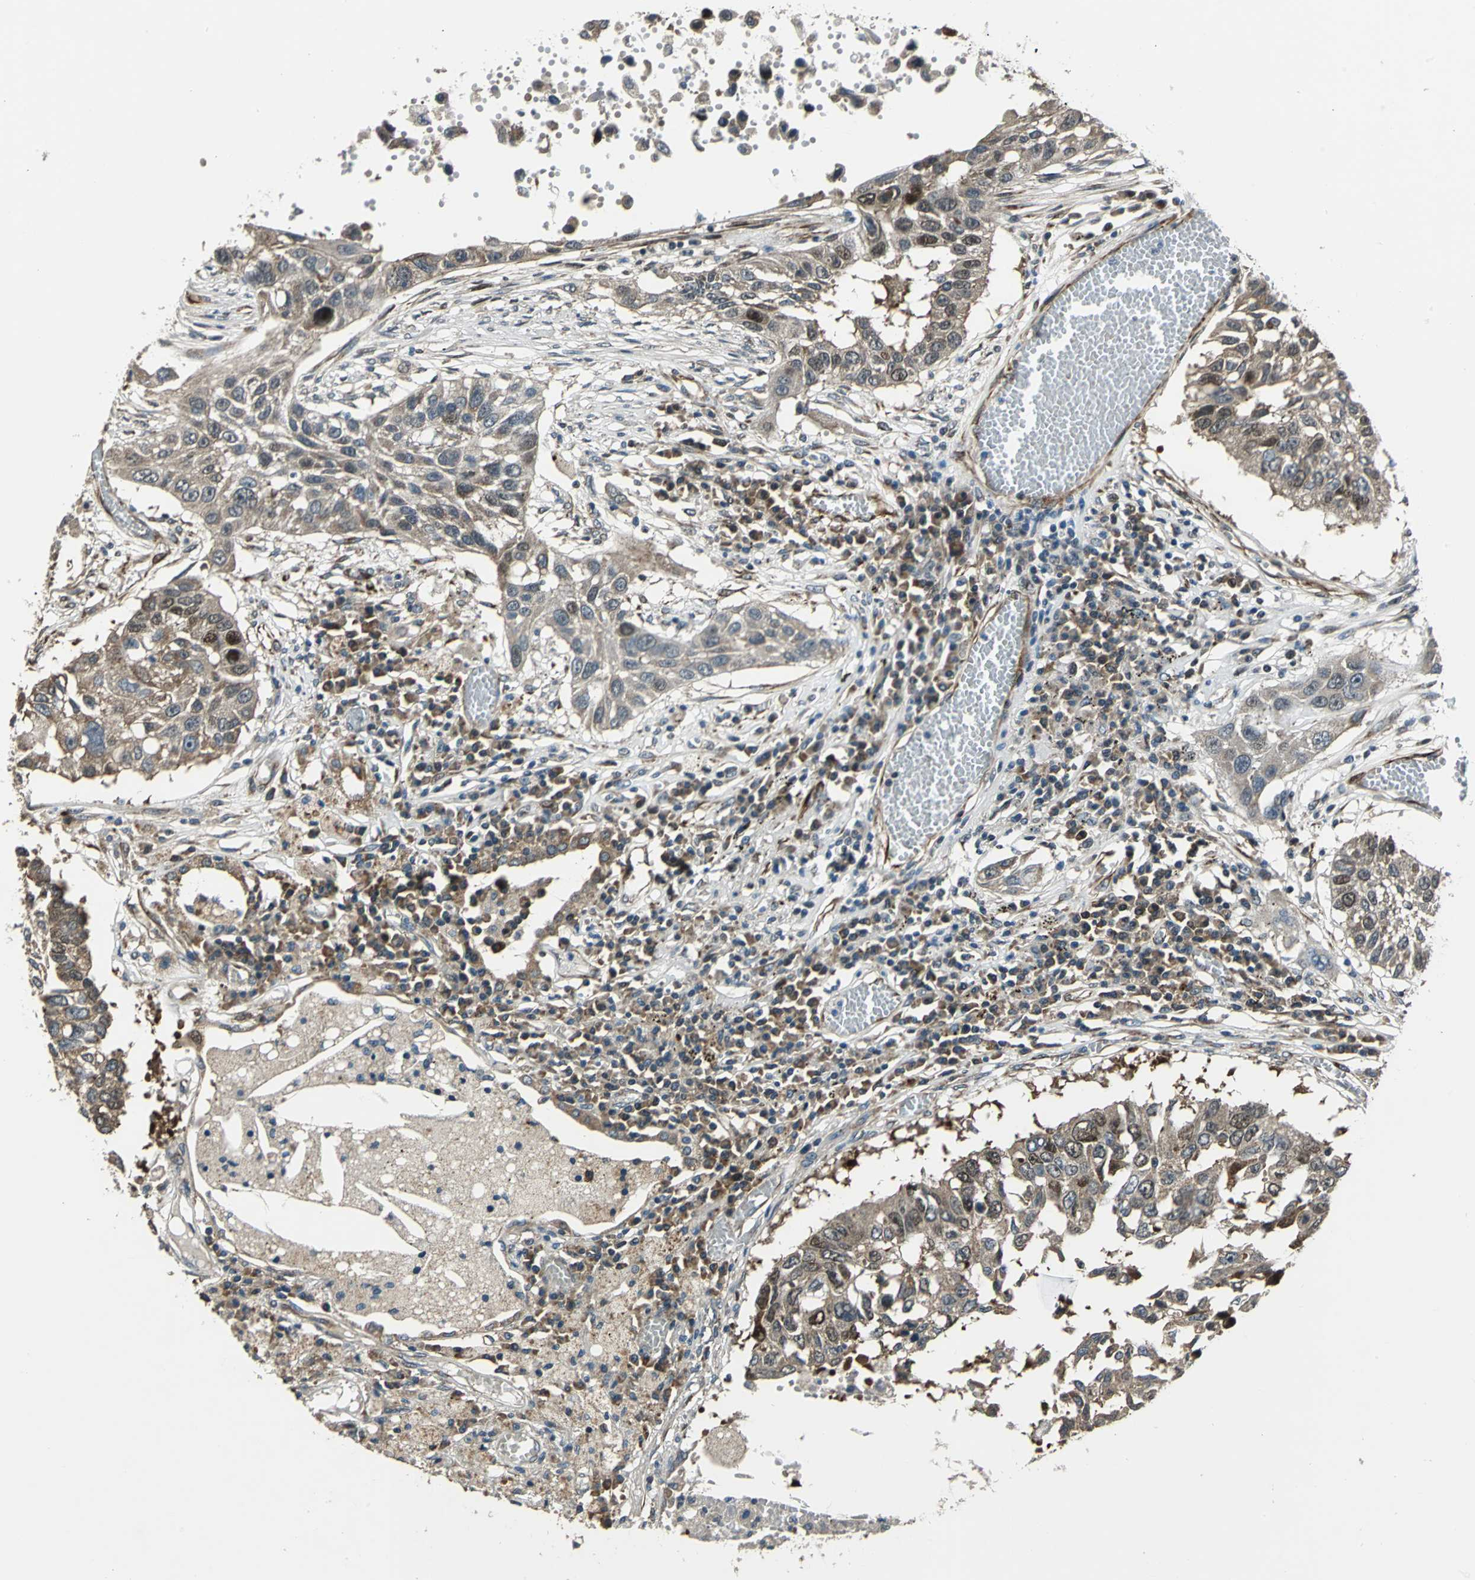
{"staining": {"intensity": "moderate", "quantity": "25%-75%", "location": "cytoplasmic/membranous,nuclear"}, "tissue": "lung cancer", "cell_type": "Tumor cells", "image_type": "cancer", "snomed": [{"axis": "morphology", "description": "Squamous cell carcinoma, NOS"}, {"axis": "topography", "description": "Lung"}], "caption": "Immunohistochemistry (DAB) staining of squamous cell carcinoma (lung) shows moderate cytoplasmic/membranous and nuclear protein staining in approximately 25%-75% of tumor cells. Using DAB (3,3'-diaminobenzidine) (brown) and hematoxylin (blue) stains, captured at high magnification using brightfield microscopy.", "gene": "EXD2", "patient": {"sex": "male", "age": 71}}